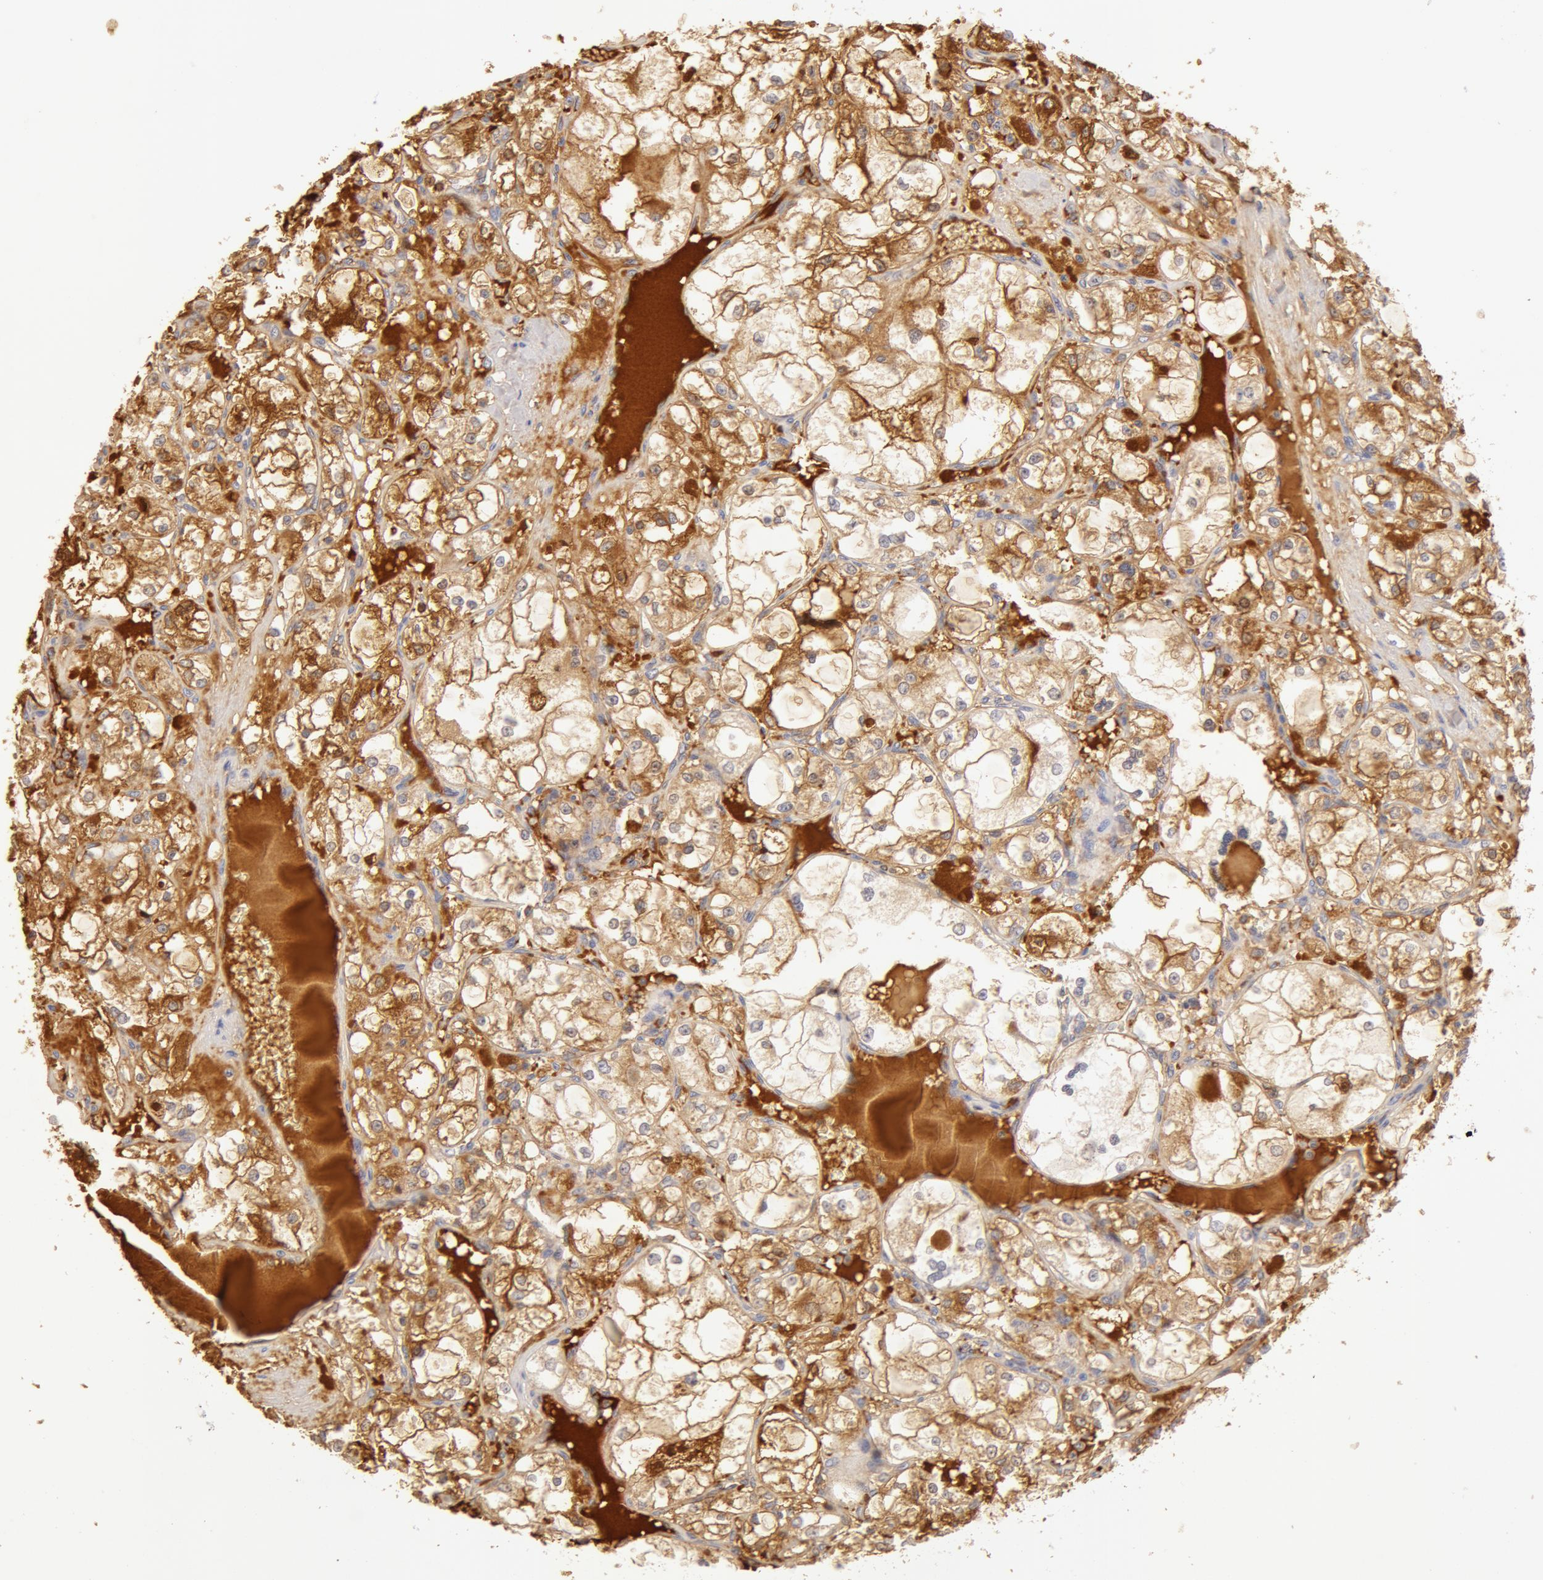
{"staining": {"intensity": "negative", "quantity": "none", "location": "none"}, "tissue": "renal cancer", "cell_type": "Tumor cells", "image_type": "cancer", "snomed": [{"axis": "morphology", "description": "Adenocarcinoma, NOS"}, {"axis": "topography", "description": "Kidney"}], "caption": "Tumor cells are negative for brown protein staining in renal adenocarcinoma. (Brightfield microscopy of DAB (3,3'-diaminobenzidine) IHC at high magnification).", "gene": "AHSG", "patient": {"sex": "male", "age": 61}}